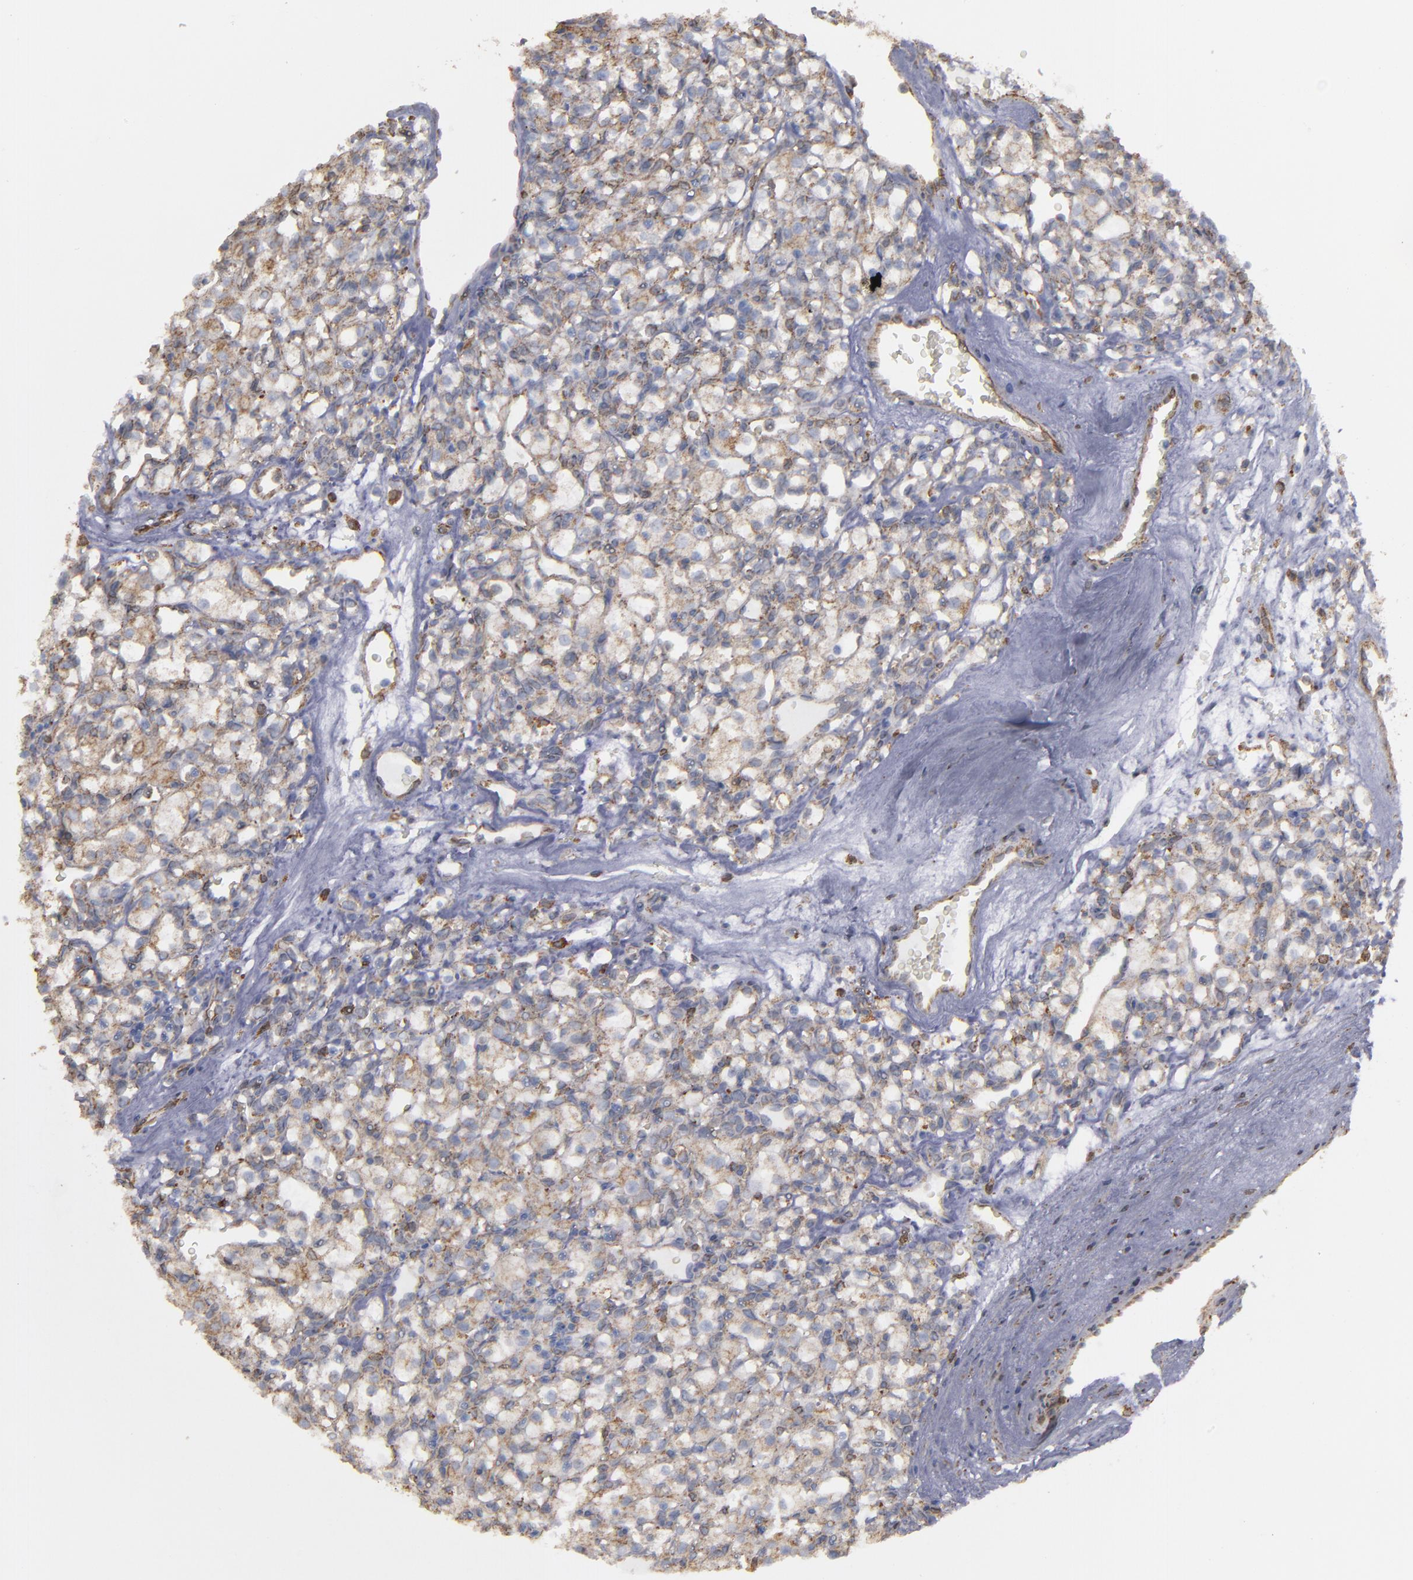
{"staining": {"intensity": "moderate", "quantity": "25%-75%", "location": "cytoplasmic/membranous"}, "tissue": "renal cancer", "cell_type": "Tumor cells", "image_type": "cancer", "snomed": [{"axis": "morphology", "description": "Adenocarcinoma, NOS"}, {"axis": "topography", "description": "Kidney"}], "caption": "A brown stain shows moderate cytoplasmic/membranous expression of a protein in human adenocarcinoma (renal) tumor cells. The staining is performed using DAB brown chromogen to label protein expression. The nuclei are counter-stained blue using hematoxylin.", "gene": "ERLIN2", "patient": {"sex": "female", "age": 62}}